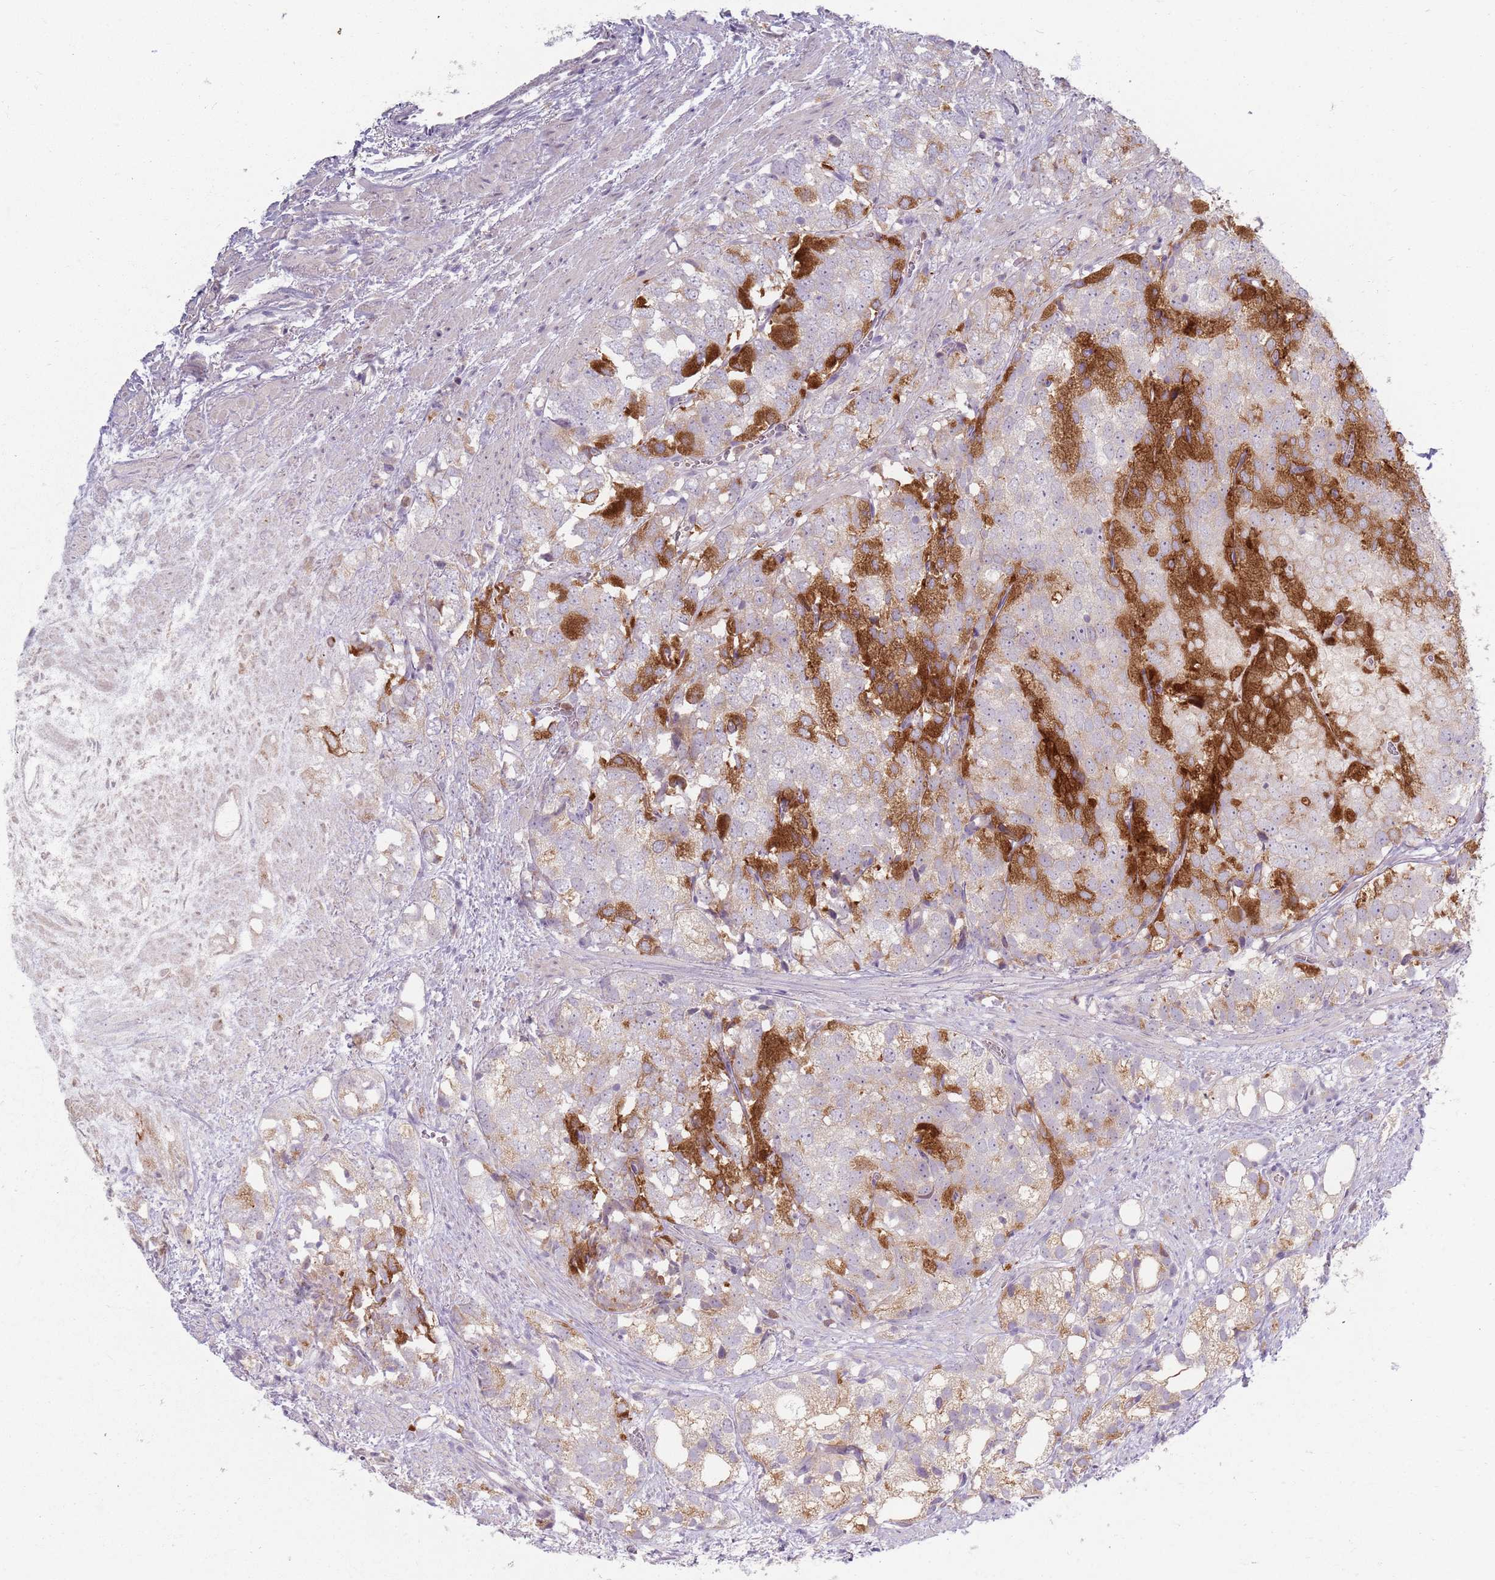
{"staining": {"intensity": "strong", "quantity": "<25%", "location": "cytoplasmic/membranous"}, "tissue": "prostate cancer", "cell_type": "Tumor cells", "image_type": "cancer", "snomed": [{"axis": "morphology", "description": "Adenocarcinoma, High grade"}, {"axis": "topography", "description": "Prostate"}], "caption": "This histopathology image displays immunohistochemistry (IHC) staining of human high-grade adenocarcinoma (prostate), with medium strong cytoplasmic/membranous expression in about <25% of tumor cells.", "gene": "ZDHHC2", "patient": {"sex": "male", "age": 82}}